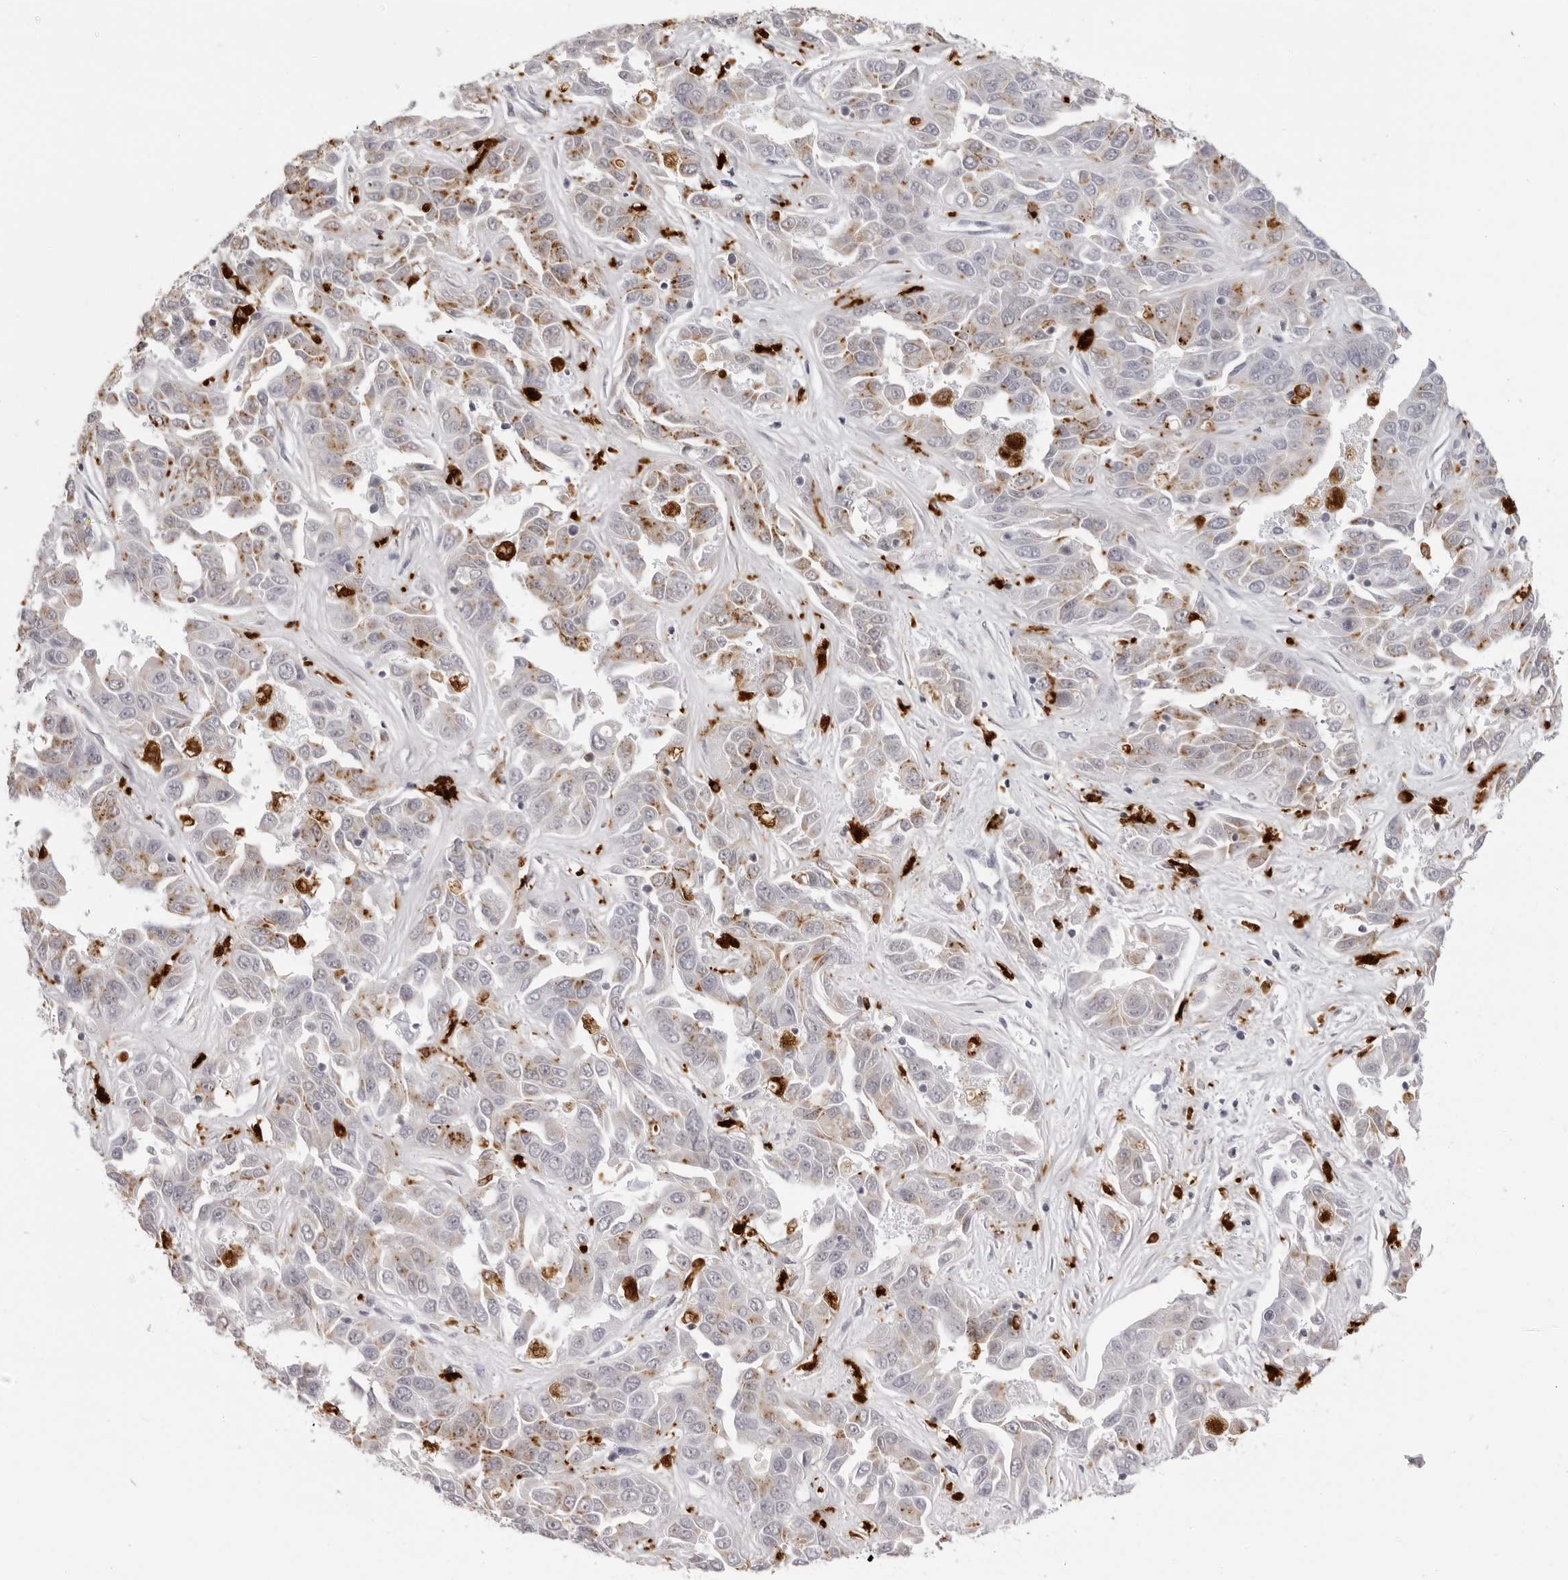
{"staining": {"intensity": "moderate", "quantity": "<25%", "location": "cytoplasmic/membranous"}, "tissue": "liver cancer", "cell_type": "Tumor cells", "image_type": "cancer", "snomed": [{"axis": "morphology", "description": "Cholangiocarcinoma"}, {"axis": "topography", "description": "Liver"}], "caption": "Tumor cells display moderate cytoplasmic/membranous positivity in approximately <25% of cells in liver cancer. The staining was performed using DAB (3,3'-diaminobenzidine), with brown indicating positive protein expression. Nuclei are stained blue with hematoxylin.", "gene": "IL25", "patient": {"sex": "female", "age": 52}}